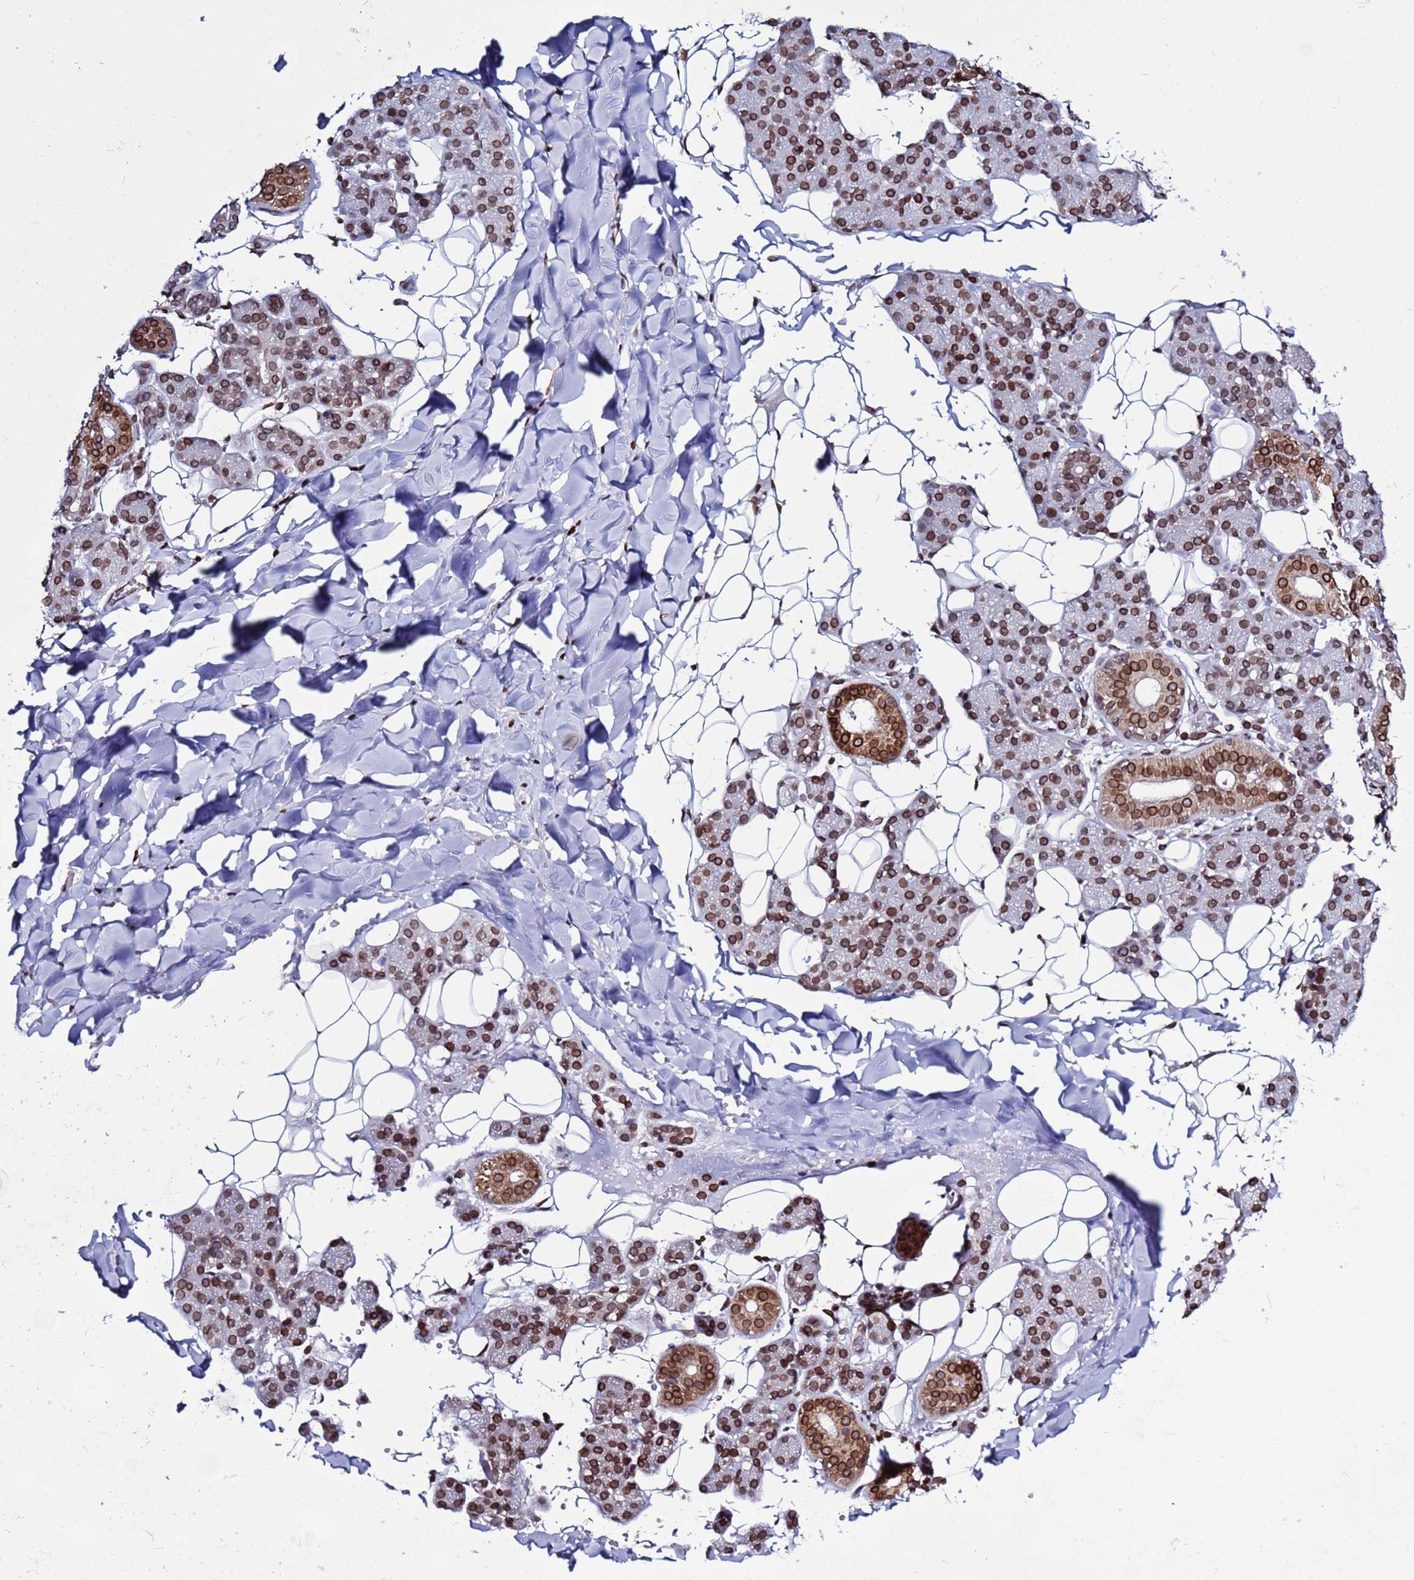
{"staining": {"intensity": "moderate", "quantity": ">75%", "location": "cytoplasmic/membranous,nuclear"}, "tissue": "salivary gland", "cell_type": "Glandular cells", "image_type": "normal", "snomed": [{"axis": "morphology", "description": "Normal tissue, NOS"}, {"axis": "topography", "description": "Salivary gland"}], "caption": "Immunohistochemistry micrograph of unremarkable salivary gland: human salivary gland stained using immunohistochemistry reveals medium levels of moderate protein expression localized specifically in the cytoplasmic/membranous,nuclear of glandular cells, appearing as a cytoplasmic/membranous,nuclear brown color.", "gene": "TOR1AIP1", "patient": {"sex": "female", "age": 33}}